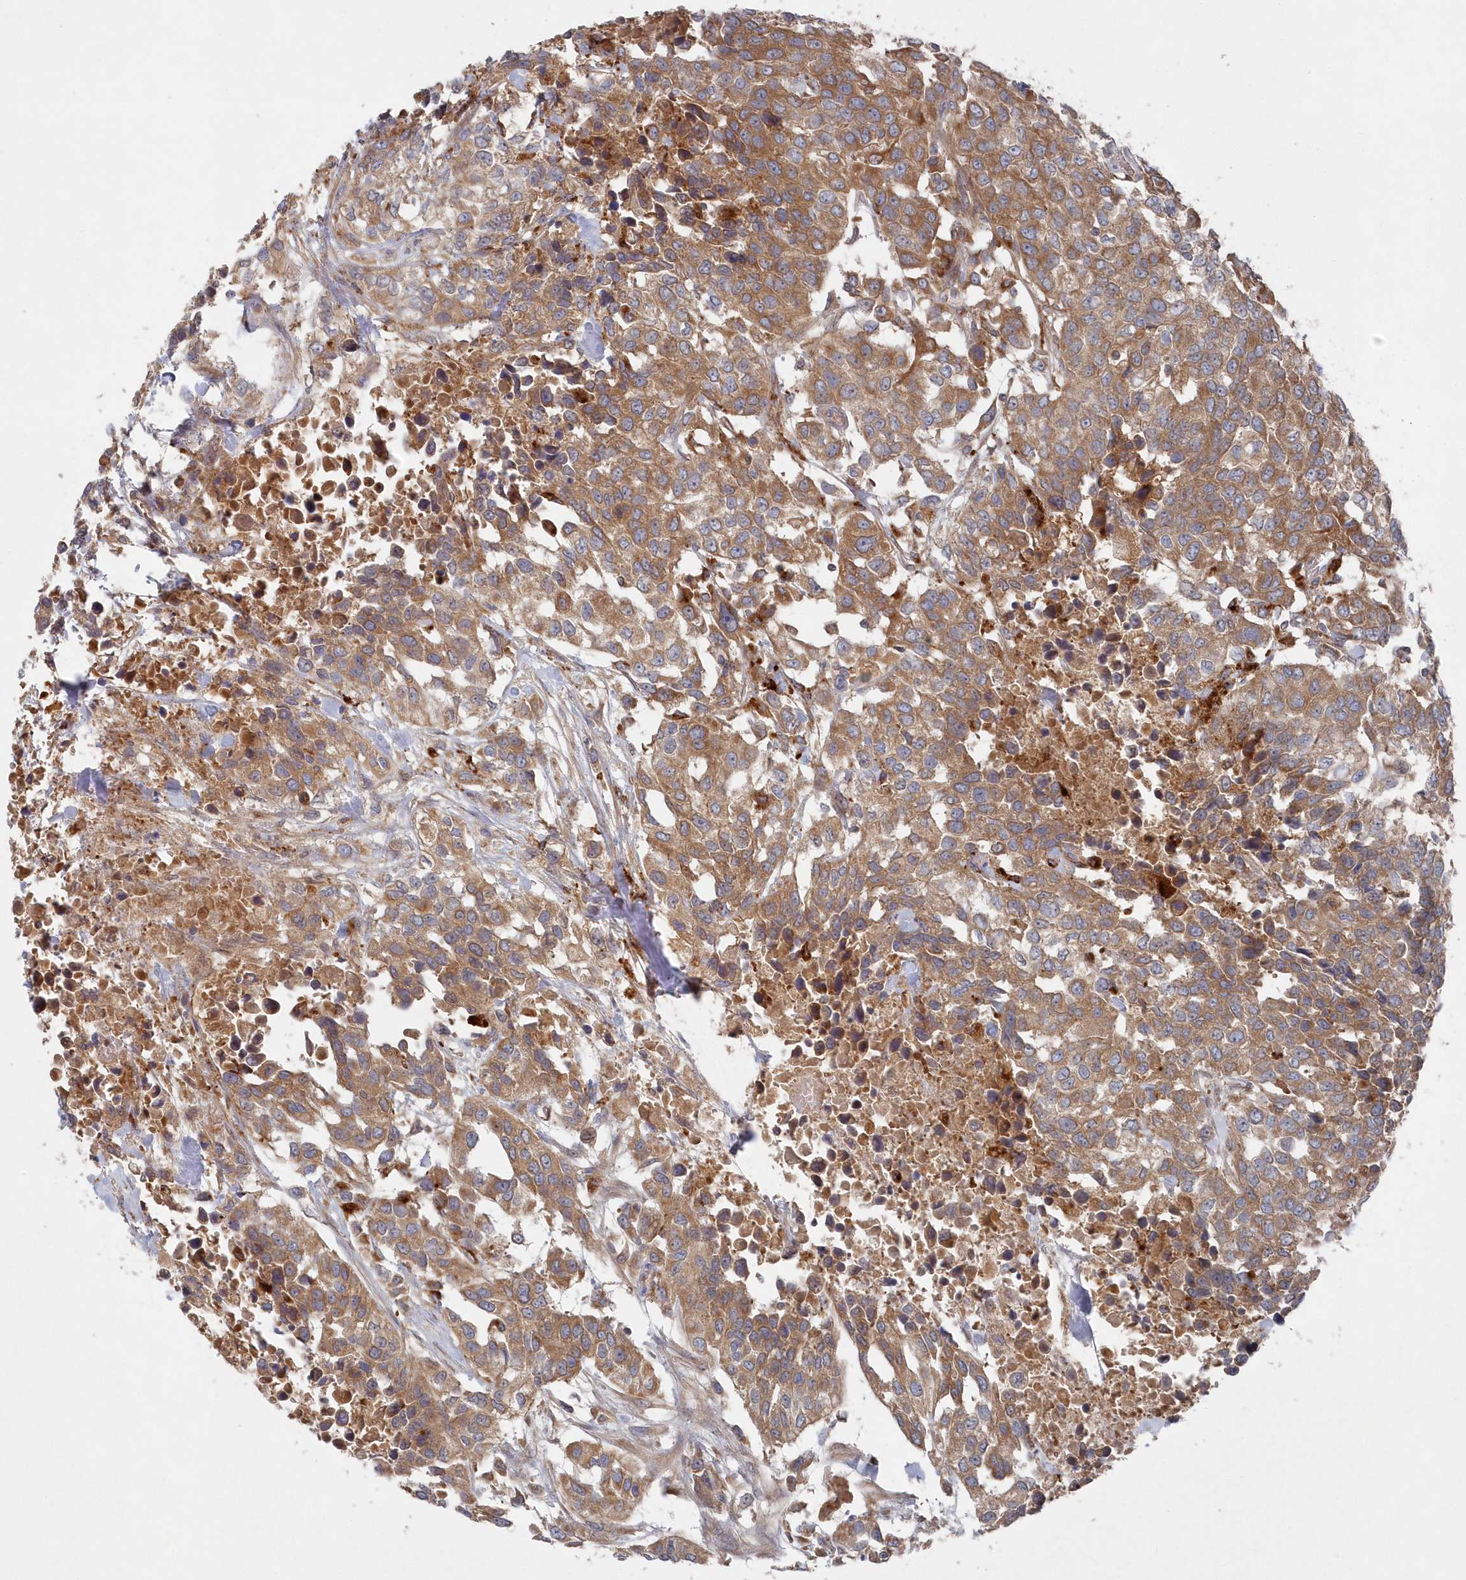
{"staining": {"intensity": "moderate", "quantity": ">75%", "location": "cytoplasmic/membranous"}, "tissue": "urothelial cancer", "cell_type": "Tumor cells", "image_type": "cancer", "snomed": [{"axis": "morphology", "description": "Urothelial carcinoma, High grade"}, {"axis": "topography", "description": "Urinary bladder"}], "caption": "The immunohistochemical stain labels moderate cytoplasmic/membranous positivity in tumor cells of urothelial carcinoma (high-grade) tissue.", "gene": "ASNSD1", "patient": {"sex": "female", "age": 80}}